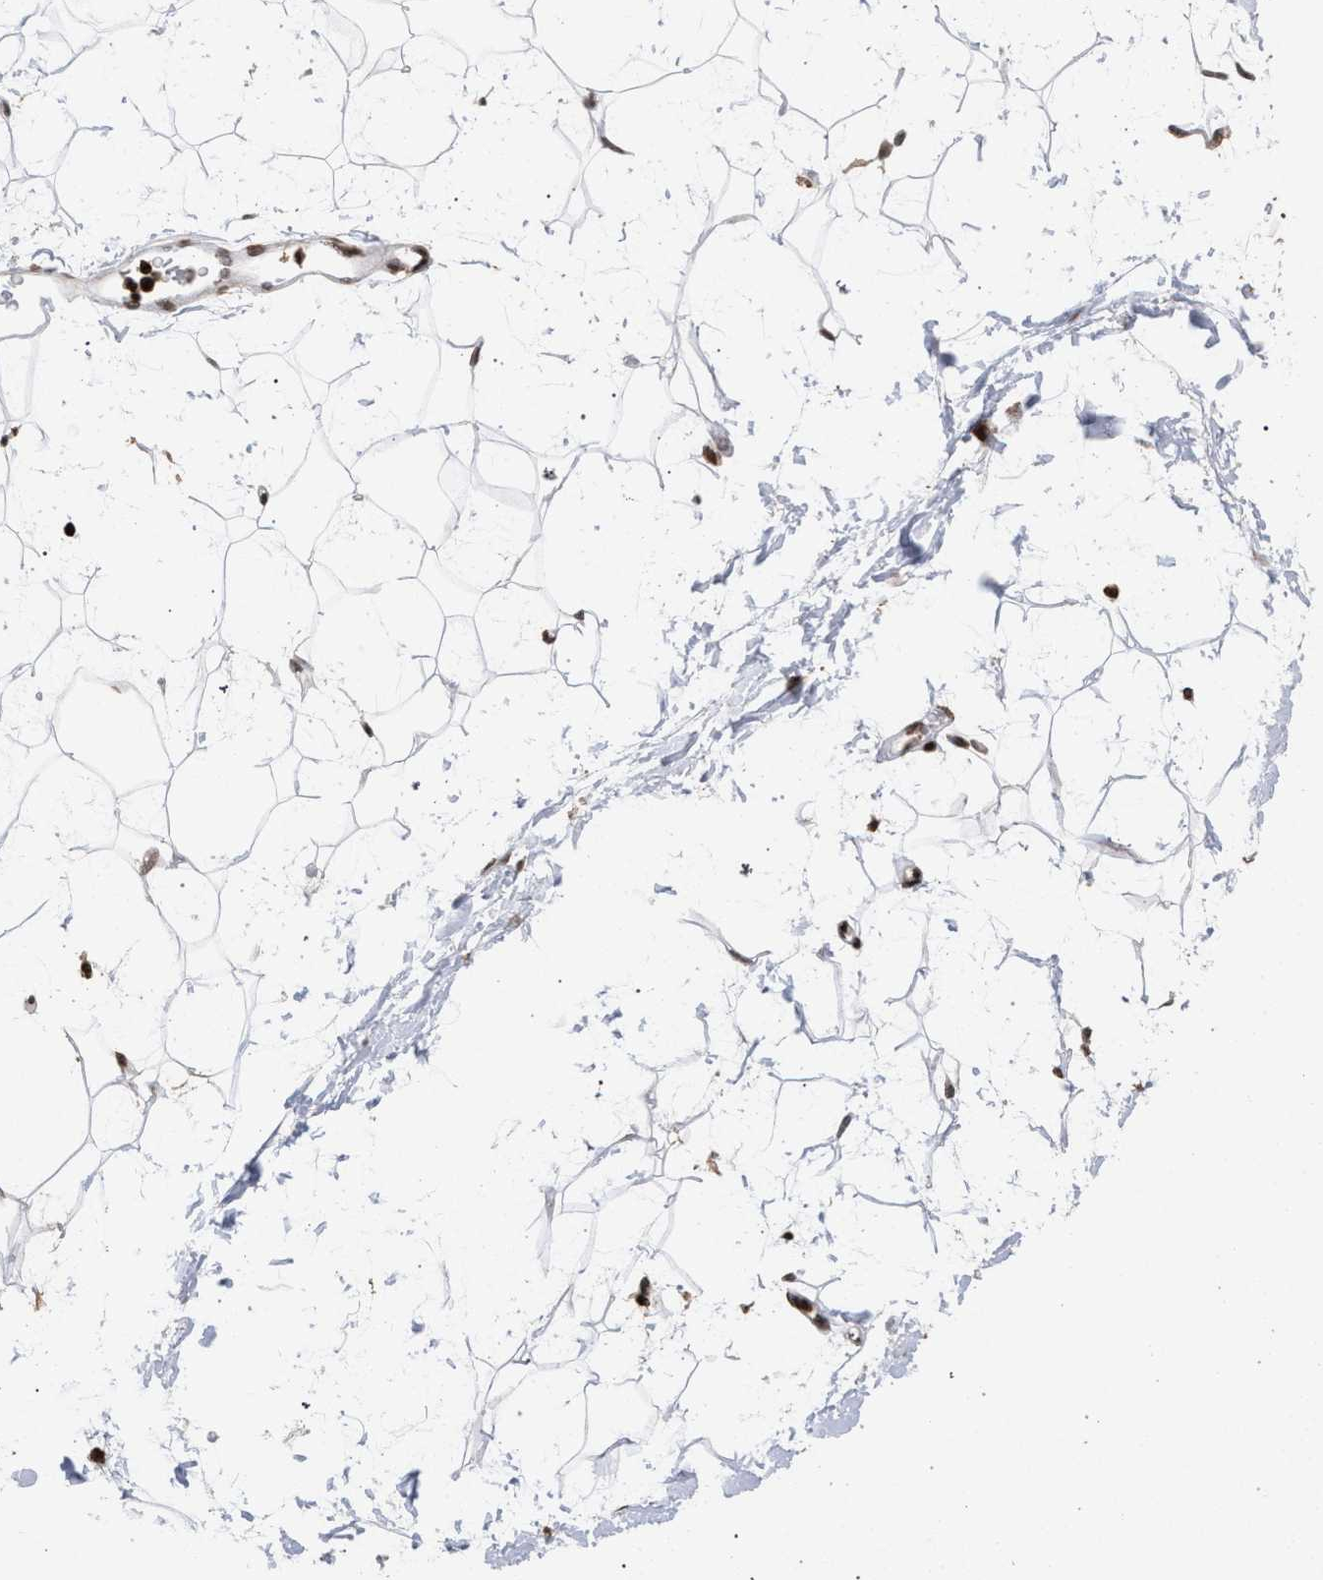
{"staining": {"intensity": "moderate", "quantity": ">75%", "location": "nuclear"}, "tissue": "adipose tissue", "cell_type": "Adipocytes", "image_type": "normal", "snomed": [{"axis": "morphology", "description": "Normal tissue, NOS"}, {"axis": "topography", "description": "Soft tissue"}], "caption": "Immunohistochemistry (IHC) staining of unremarkable adipose tissue, which exhibits medium levels of moderate nuclear positivity in approximately >75% of adipocytes indicating moderate nuclear protein staining. The staining was performed using DAB (3,3'-diaminobenzidine) (brown) for protein detection and nuclei were counterstained in hematoxylin (blue).", "gene": "FOXD3", "patient": {"sex": "male", "age": 72}}